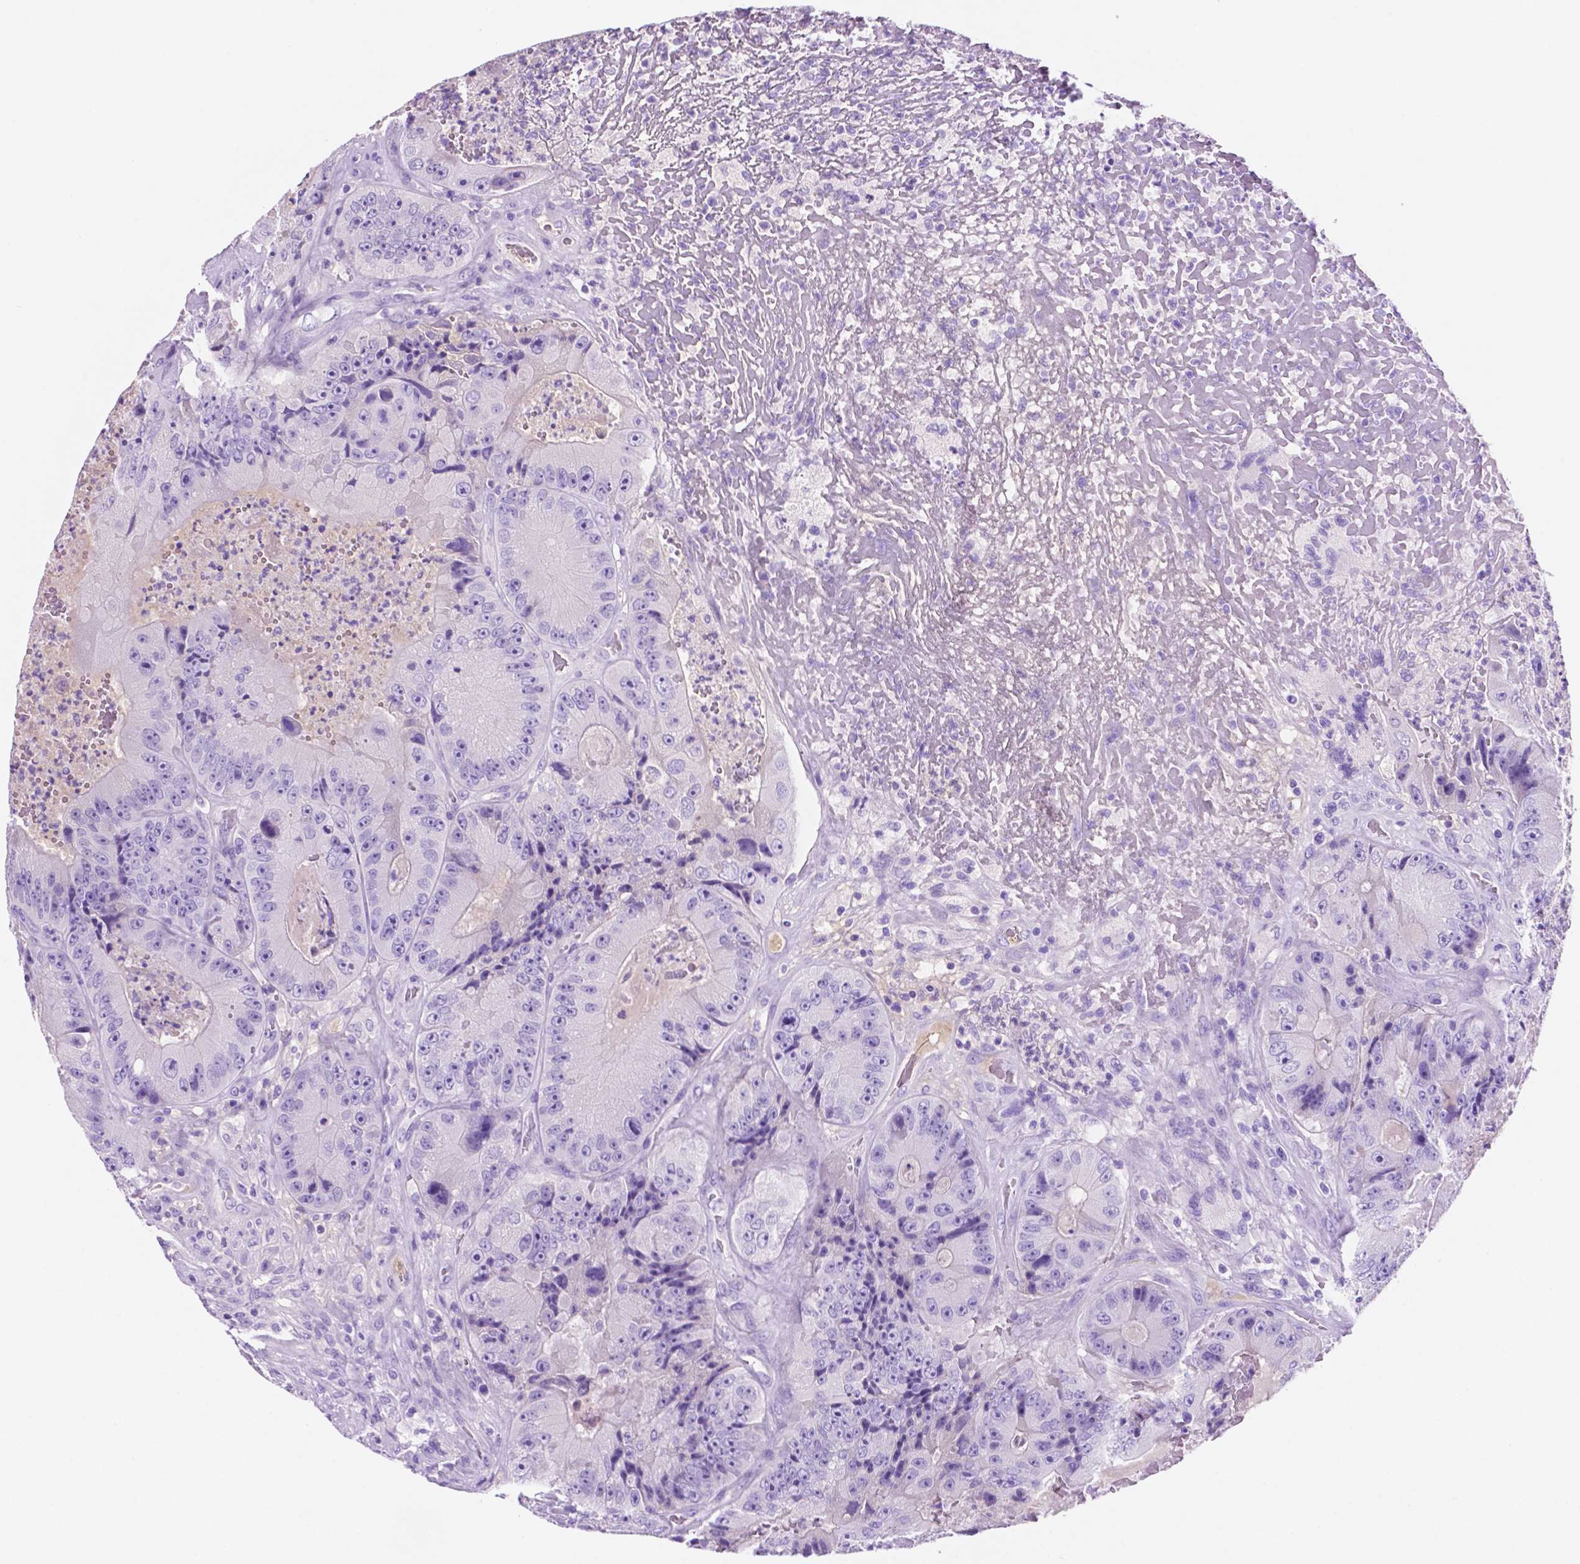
{"staining": {"intensity": "negative", "quantity": "none", "location": "none"}, "tissue": "colorectal cancer", "cell_type": "Tumor cells", "image_type": "cancer", "snomed": [{"axis": "morphology", "description": "Adenocarcinoma, NOS"}, {"axis": "topography", "description": "Colon"}], "caption": "This histopathology image is of colorectal cancer (adenocarcinoma) stained with immunohistochemistry to label a protein in brown with the nuclei are counter-stained blue. There is no positivity in tumor cells.", "gene": "FOXB2", "patient": {"sex": "female", "age": 86}}